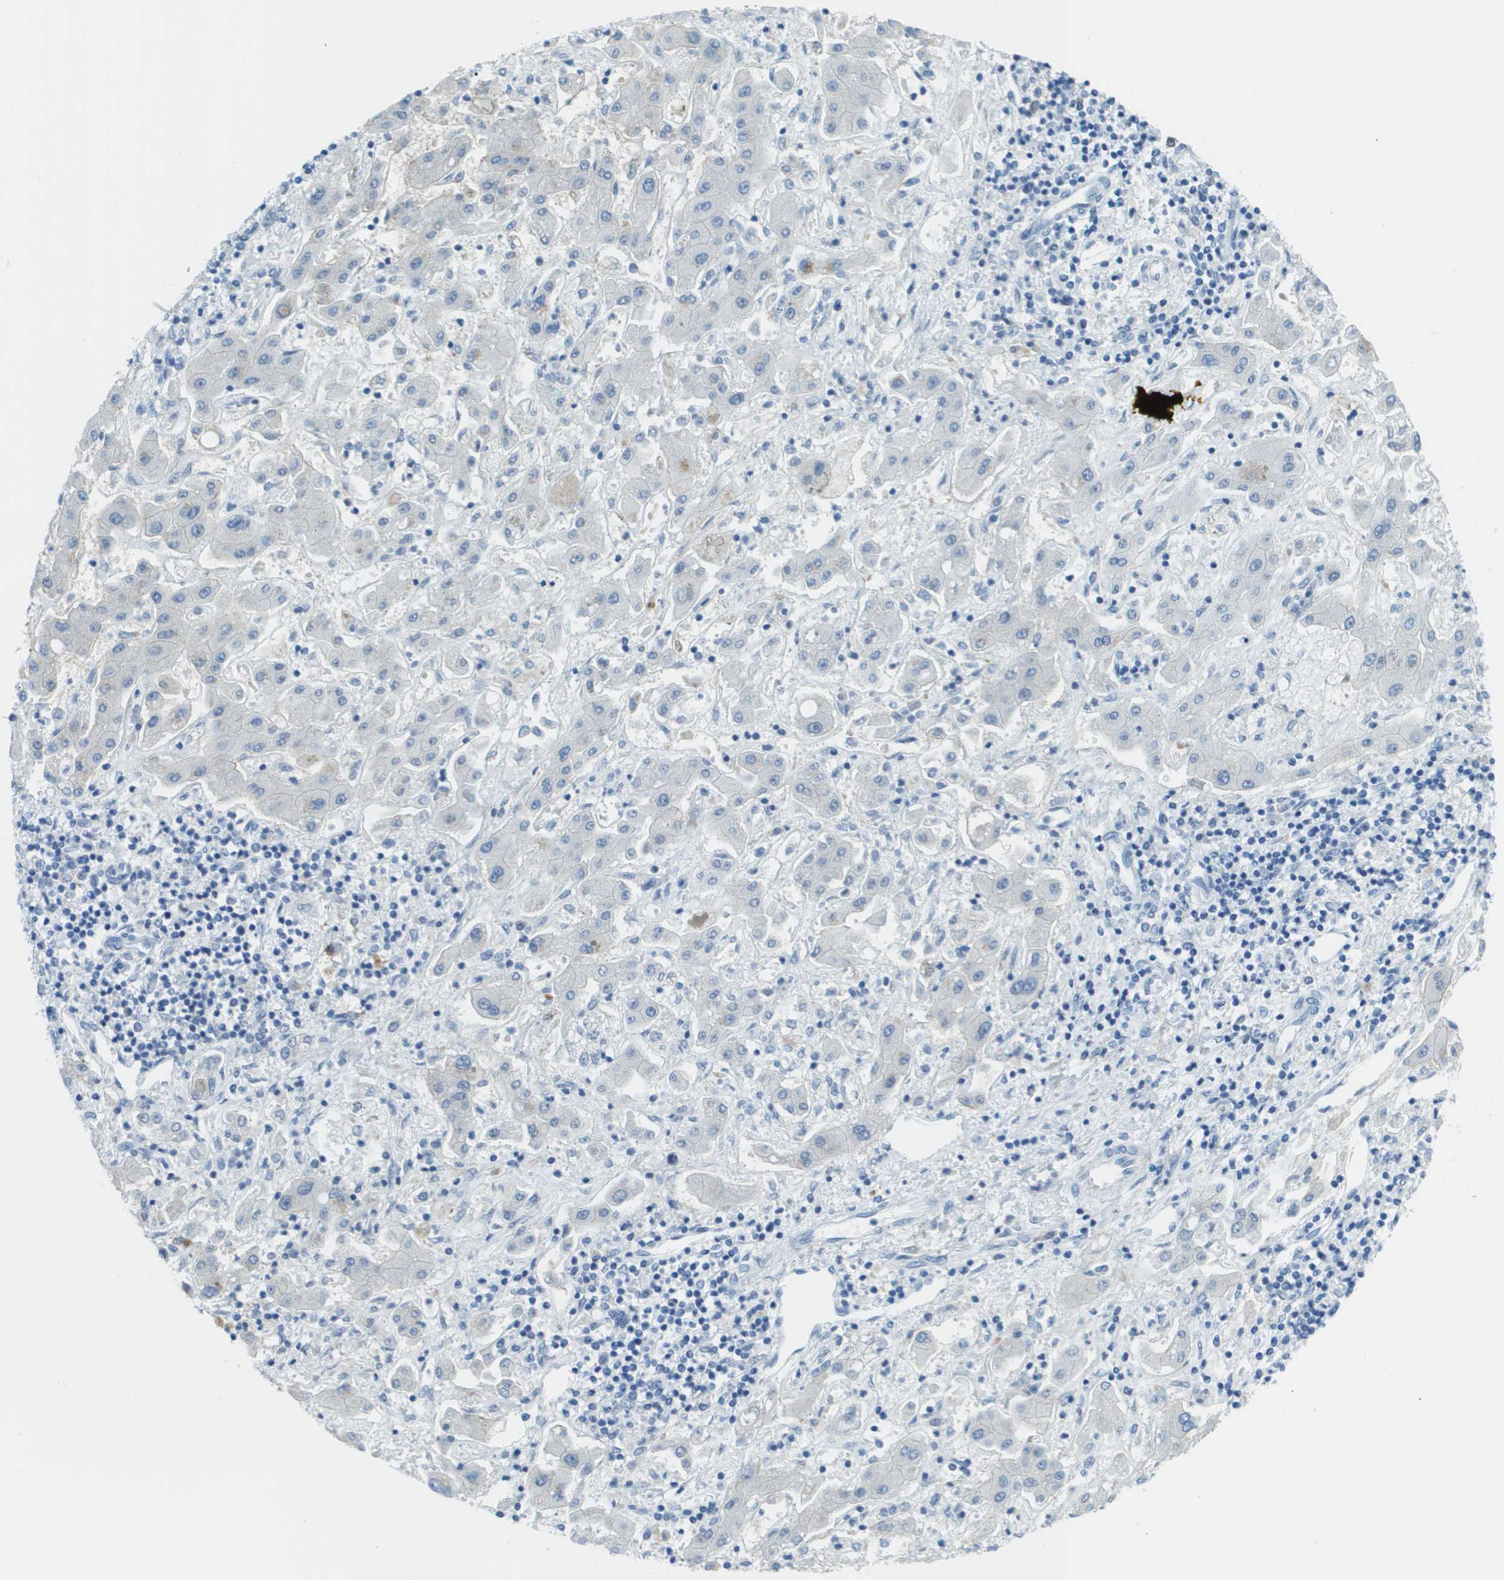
{"staining": {"intensity": "negative", "quantity": "none", "location": "none"}, "tissue": "liver cancer", "cell_type": "Tumor cells", "image_type": "cancer", "snomed": [{"axis": "morphology", "description": "Cholangiocarcinoma"}, {"axis": "topography", "description": "Liver"}], "caption": "DAB immunohistochemical staining of human liver cholangiocarcinoma reveals no significant expression in tumor cells.", "gene": "SDC1", "patient": {"sex": "male", "age": 50}}